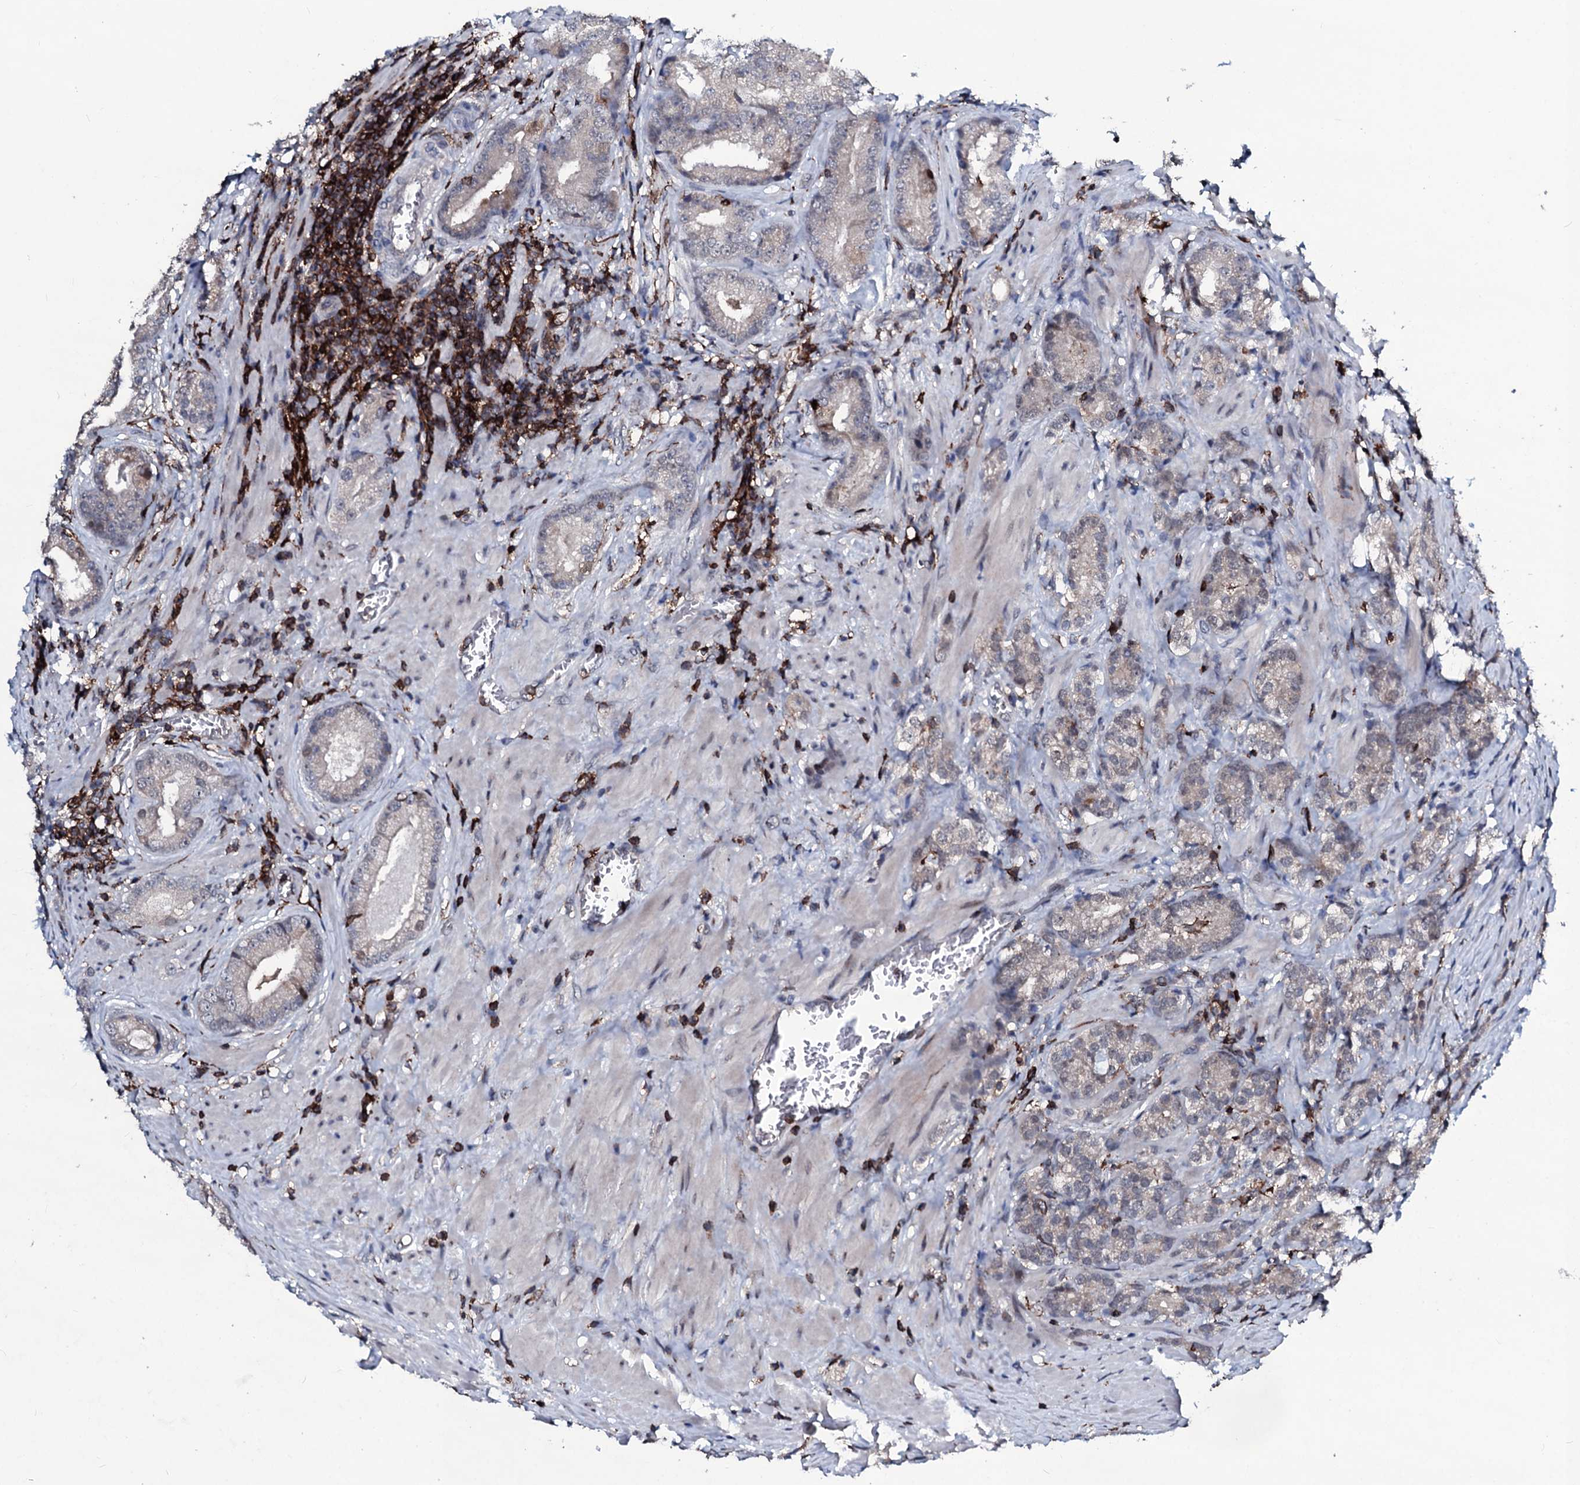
{"staining": {"intensity": "negative", "quantity": "none", "location": "none"}, "tissue": "prostate cancer", "cell_type": "Tumor cells", "image_type": "cancer", "snomed": [{"axis": "morphology", "description": "Adenocarcinoma, High grade"}, {"axis": "topography", "description": "Prostate"}], "caption": "Immunohistochemistry of human prostate high-grade adenocarcinoma shows no positivity in tumor cells.", "gene": "OGFOD2", "patient": {"sex": "male", "age": 69}}